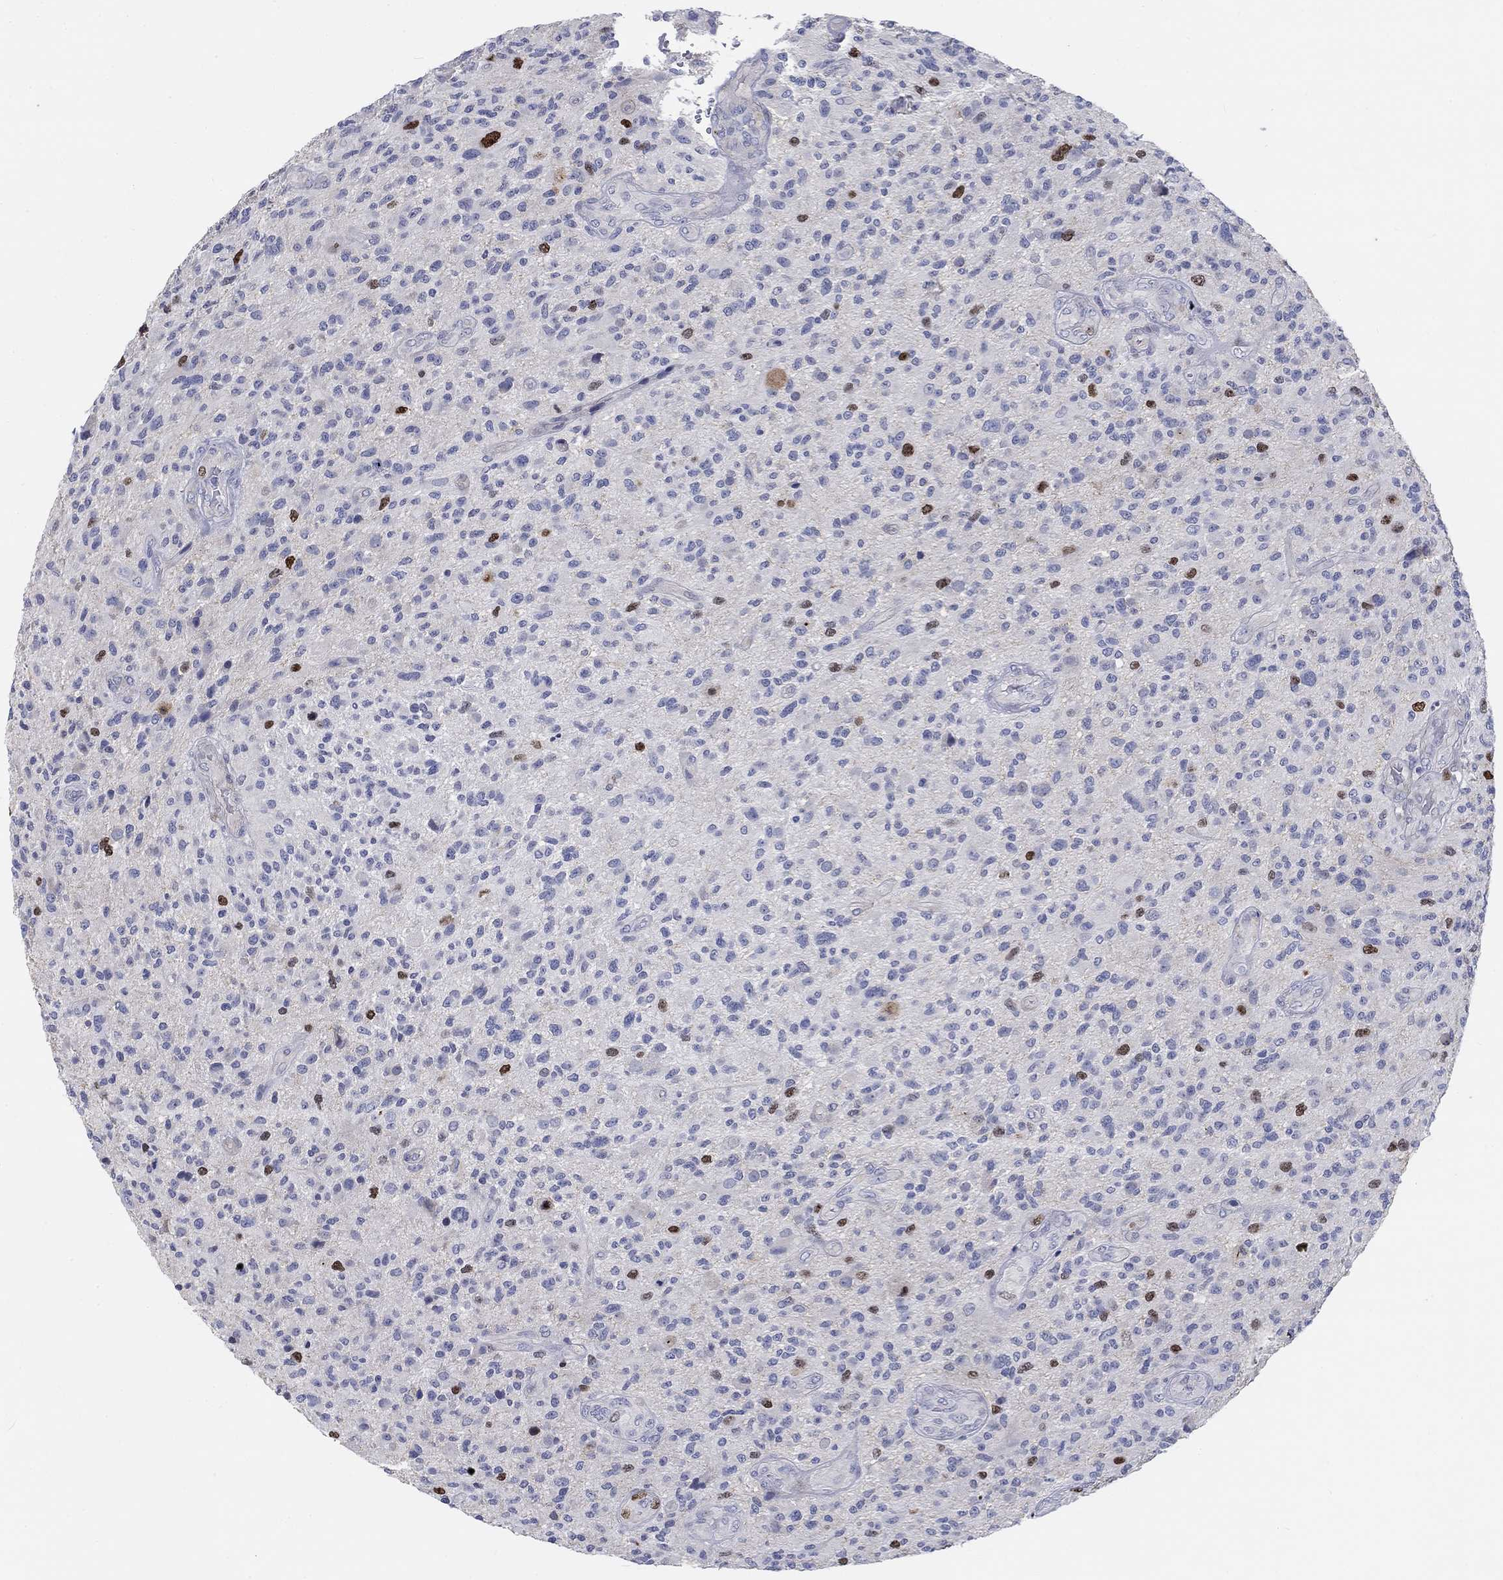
{"staining": {"intensity": "strong", "quantity": "<25%", "location": "nuclear"}, "tissue": "glioma", "cell_type": "Tumor cells", "image_type": "cancer", "snomed": [{"axis": "morphology", "description": "Glioma, malignant, High grade"}, {"axis": "topography", "description": "Brain"}], "caption": "Human malignant glioma (high-grade) stained for a protein (brown) shows strong nuclear positive positivity in approximately <25% of tumor cells.", "gene": "PRC1", "patient": {"sex": "male", "age": 47}}